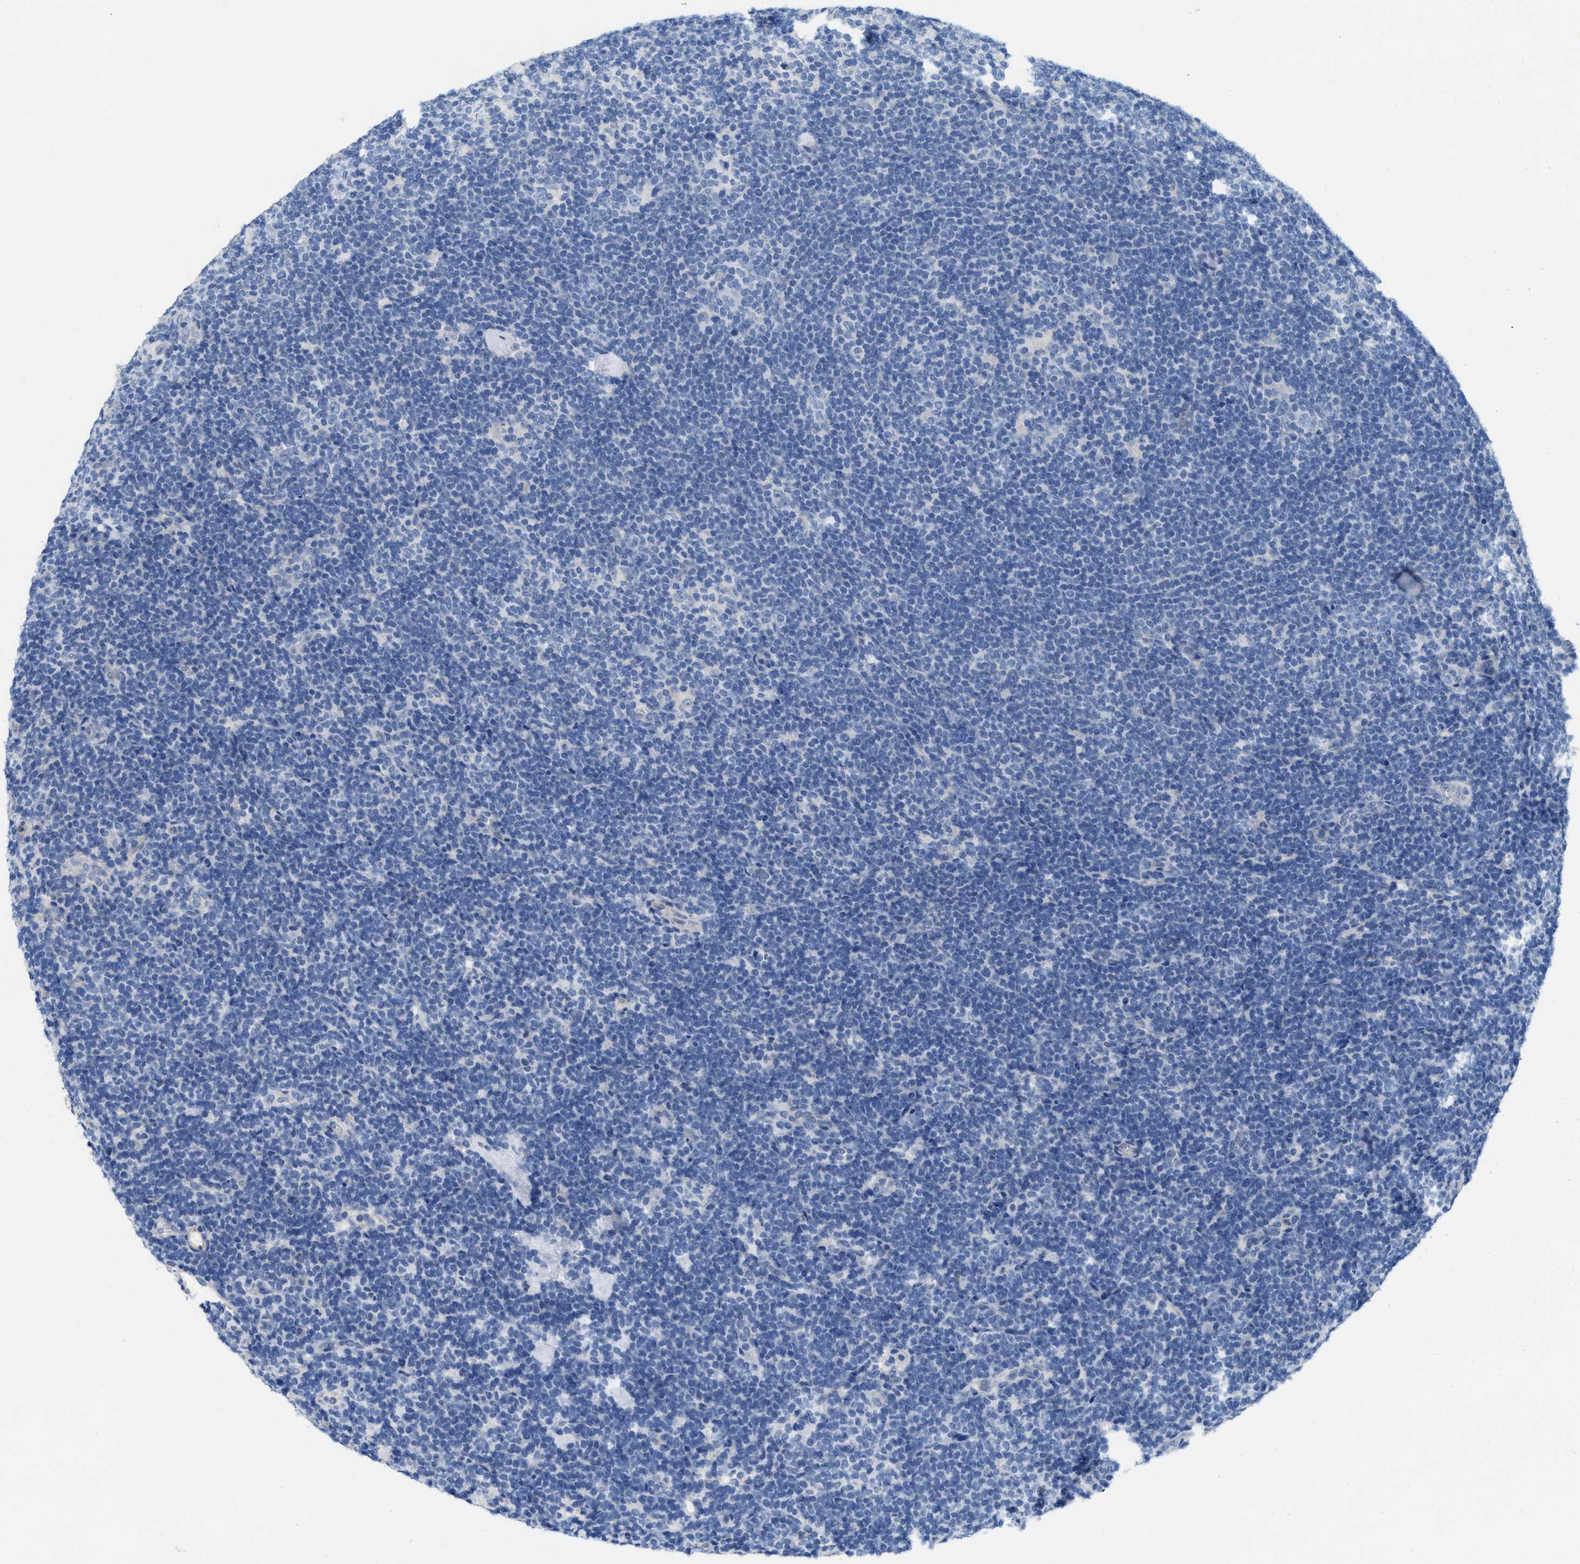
{"staining": {"intensity": "negative", "quantity": "none", "location": "none"}, "tissue": "lymphoma", "cell_type": "Tumor cells", "image_type": "cancer", "snomed": [{"axis": "morphology", "description": "Hodgkin's disease, NOS"}, {"axis": "topography", "description": "Lymph node"}], "caption": "Immunohistochemistry (IHC) of Hodgkin's disease shows no expression in tumor cells.", "gene": "CPA2", "patient": {"sex": "female", "age": 57}}